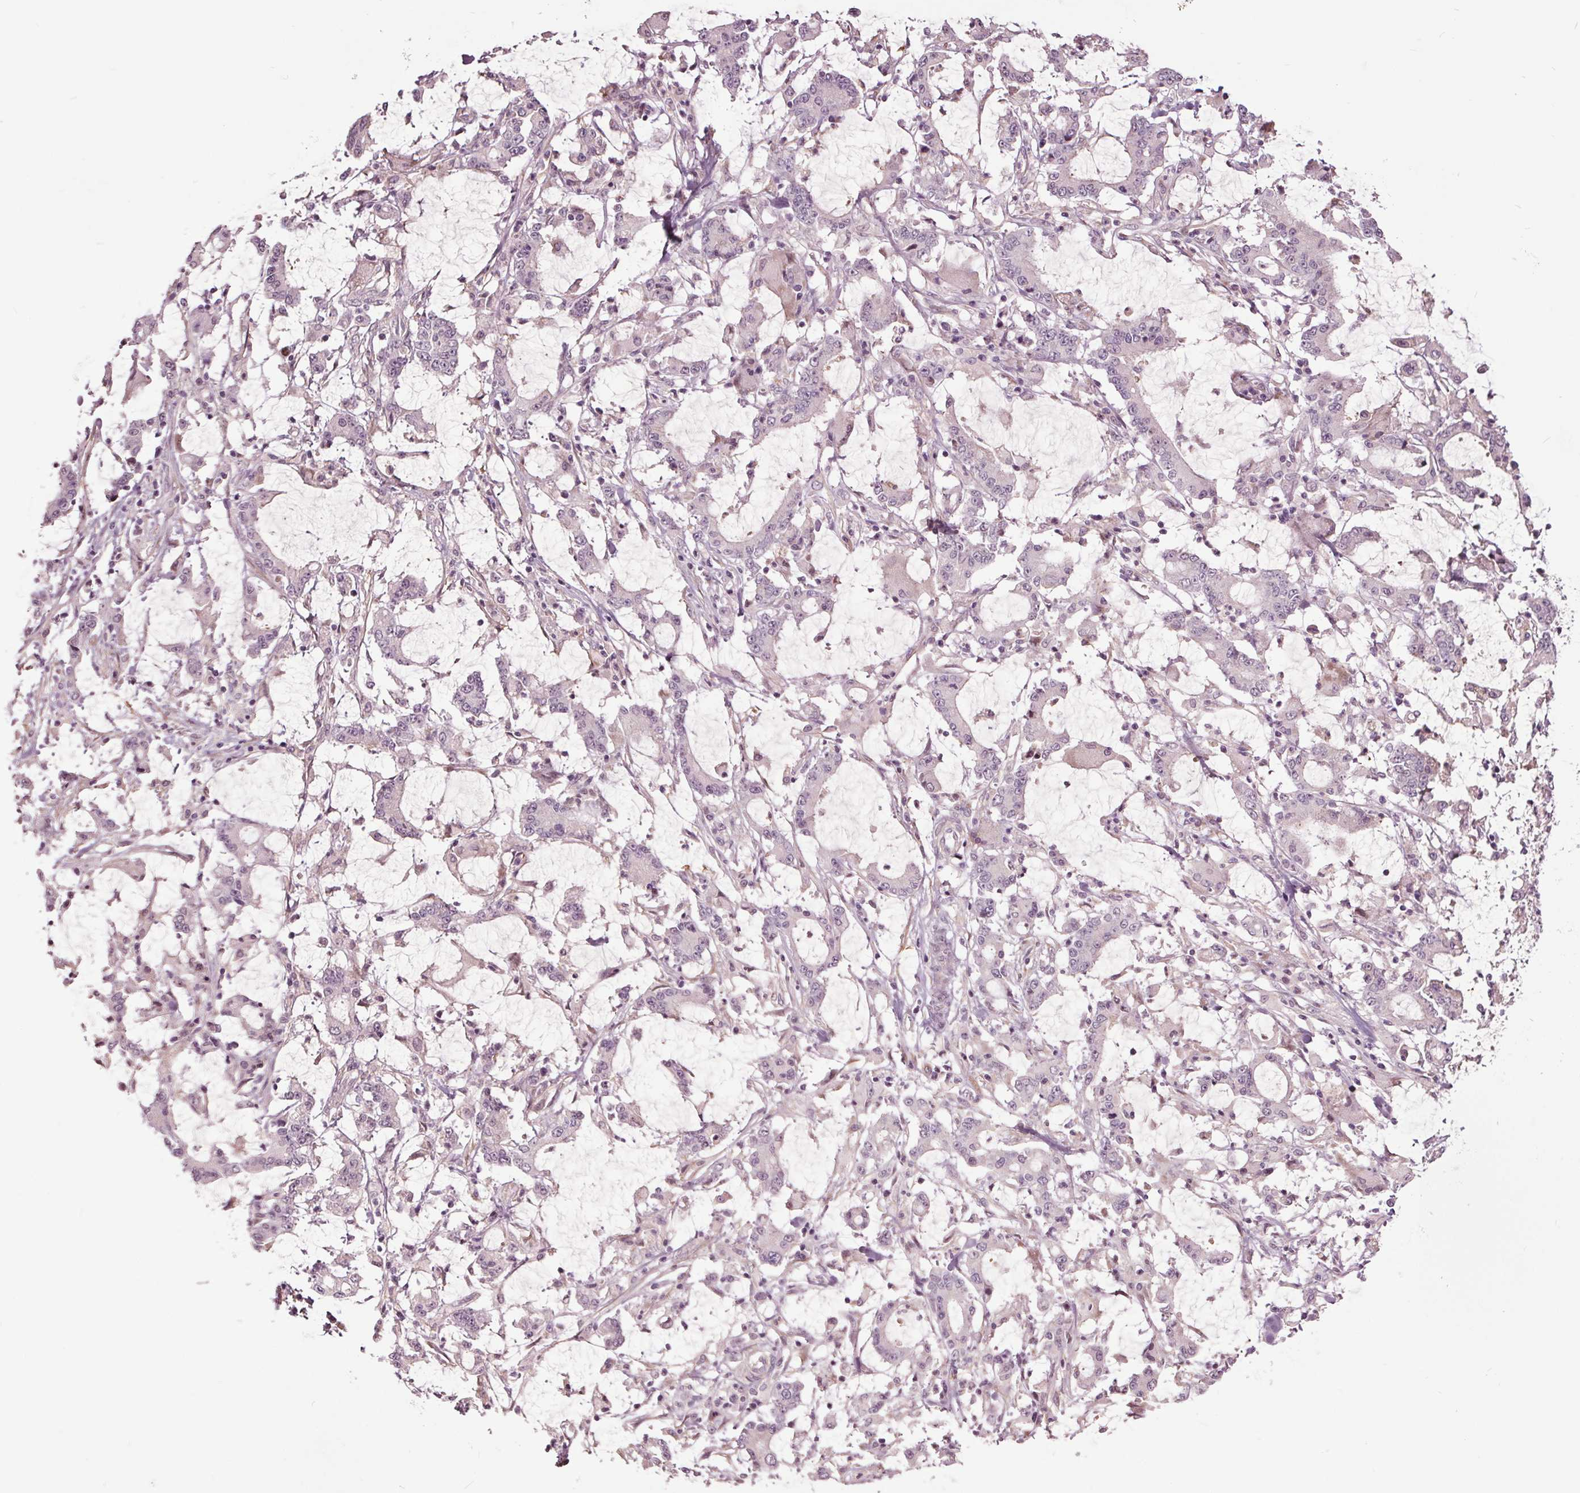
{"staining": {"intensity": "negative", "quantity": "none", "location": "none"}, "tissue": "stomach cancer", "cell_type": "Tumor cells", "image_type": "cancer", "snomed": [{"axis": "morphology", "description": "Adenocarcinoma, NOS"}, {"axis": "topography", "description": "Stomach, upper"}], "caption": "This is an immunohistochemistry (IHC) photomicrograph of stomach adenocarcinoma. There is no expression in tumor cells.", "gene": "HAUS5", "patient": {"sex": "male", "age": 68}}